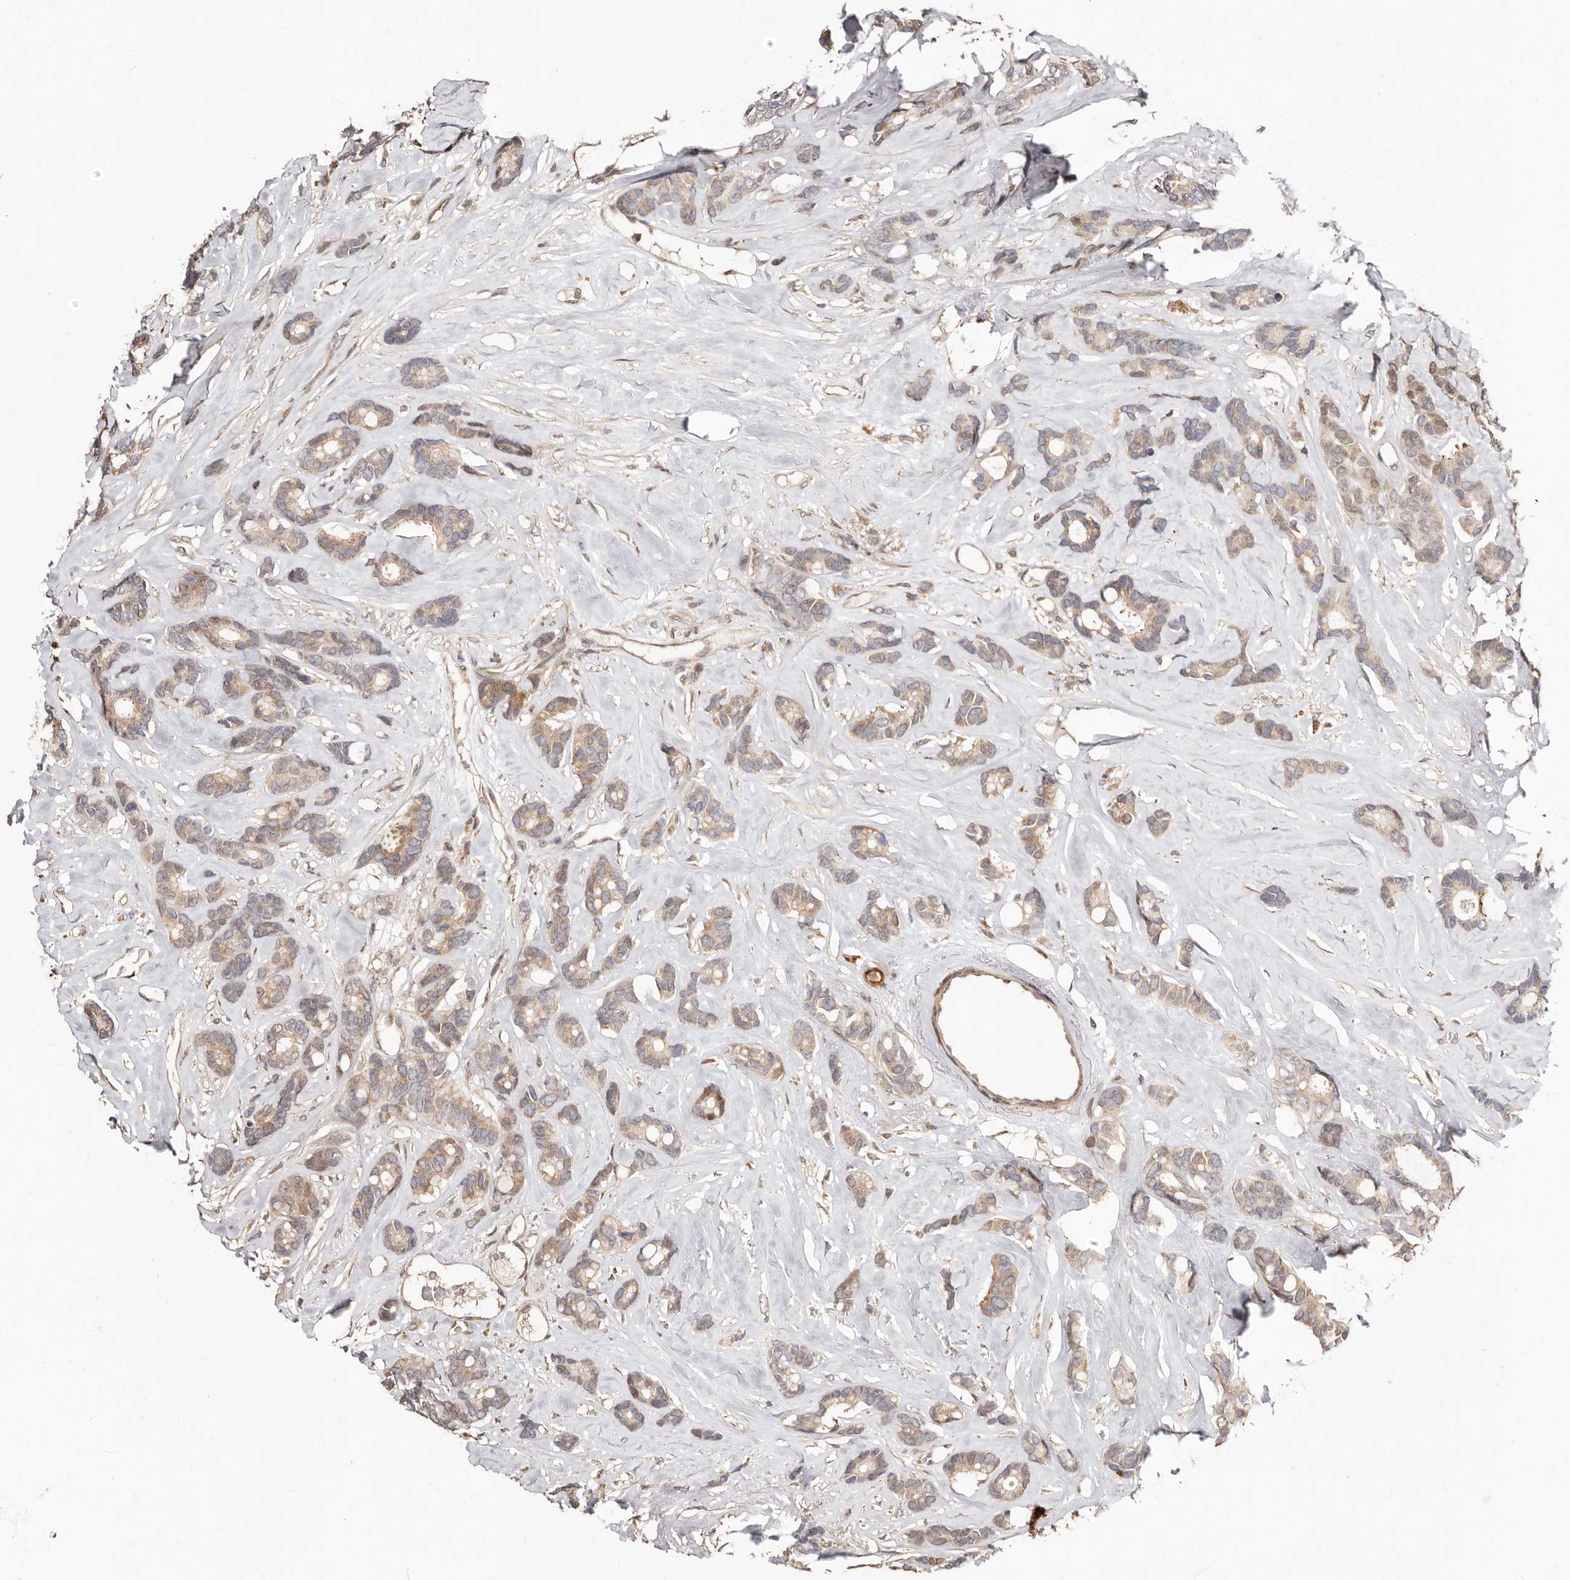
{"staining": {"intensity": "weak", "quantity": ">75%", "location": "cytoplasmic/membranous"}, "tissue": "breast cancer", "cell_type": "Tumor cells", "image_type": "cancer", "snomed": [{"axis": "morphology", "description": "Duct carcinoma"}, {"axis": "topography", "description": "Breast"}], "caption": "An immunohistochemistry (IHC) image of tumor tissue is shown. Protein staining in brown shows weak cytoplasmic/membranous positivity in breast cancer (intraductal carcinoma) within tumor cells.", "gene": "APOL6", "patient": {"sex": "female", "age": 87}}